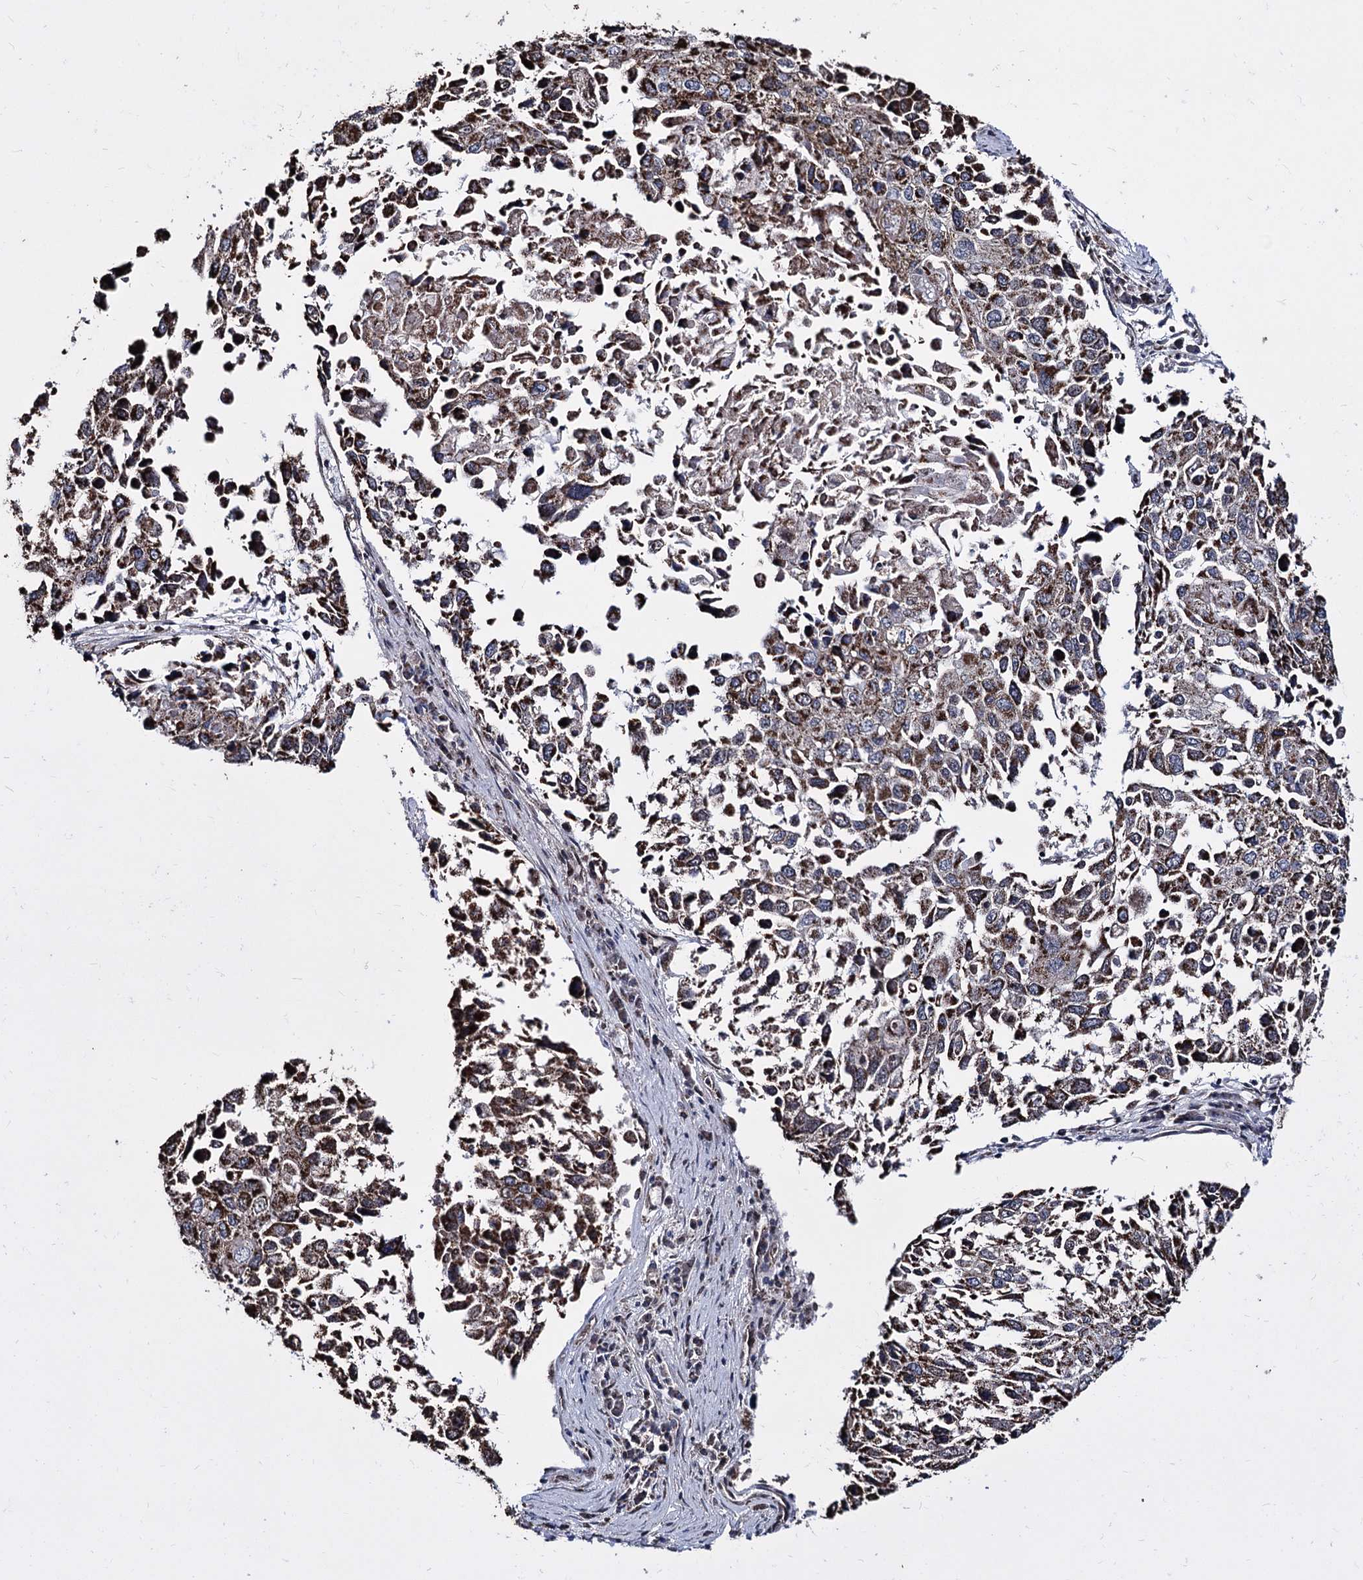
{"staining": {"intensity": "moderate", "quantity": ">75%", "location": "cytoplasmic/membranous"}, "tissue": "lung cancer", "cell_type": "Tumor cells", "image_type": "cancer", "snomed": [{"axis": "morphology", "description": "Squamous cell carcinoma, NOS"}, {"axis": "topography", "description": "Lung"}], "caption": "IHC image of lung squamous cell carcinoma stained for a protein (brown), which shows medium levels of moderate cytoplasmic/membranous expression in about >75% of tumor cells.", "gene": "CREB3L4", "patient": {"sex": "male", "age": 65}}